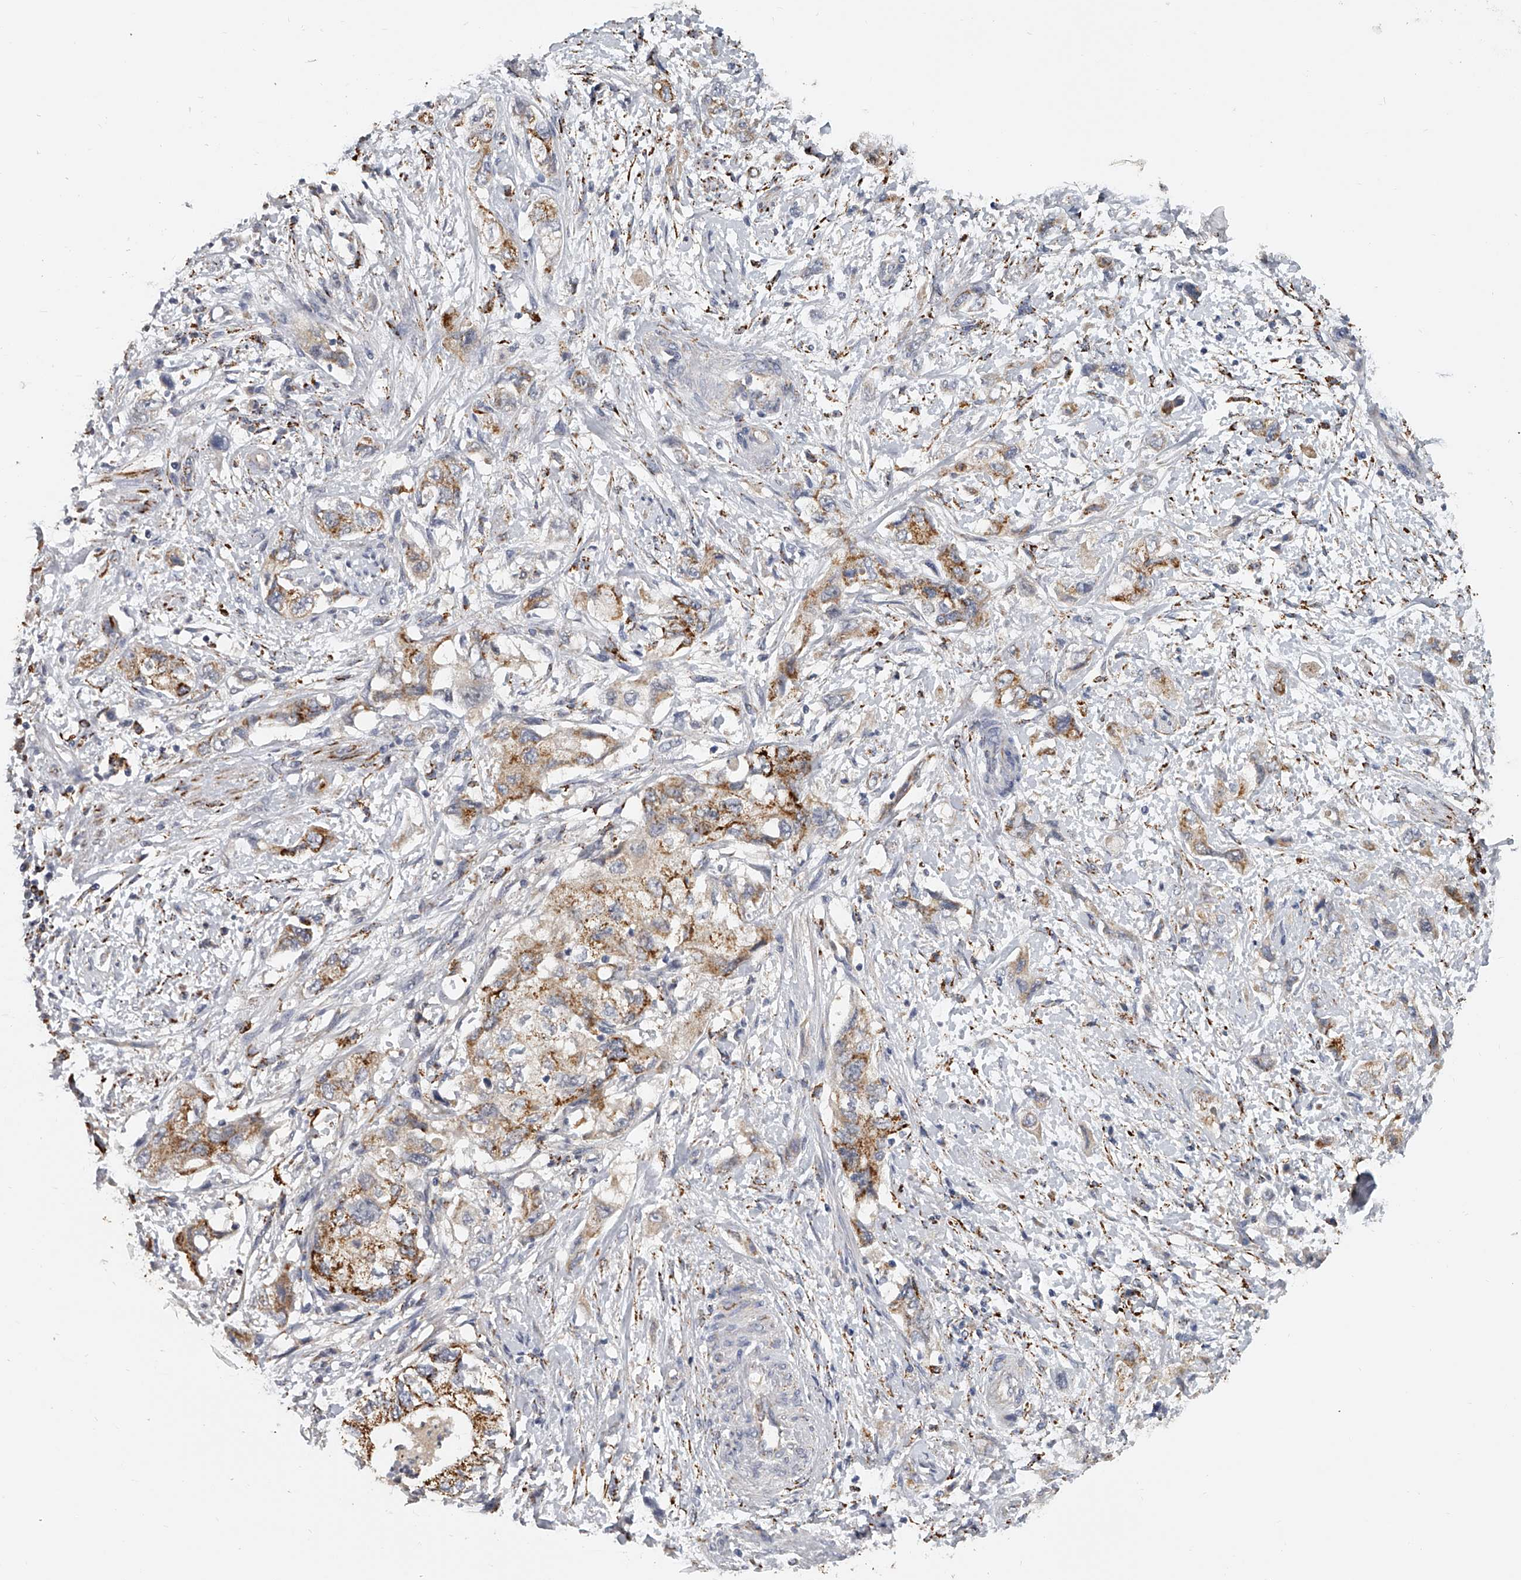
{"staining": {"intensity": "strong", "quantity": "25%-75%", "location": "cytoplasmic/membranous"}, "tissue": "pancreatic cancer", "cell_type": "Tumor cells", "image_type": "cancer", "snomed": [{"axis": "morphology", "description": "Adenocarcinoma, NOS"}, {"axis": "topography", "description": "Pancreas"}], "caption": "Immunohistochemical staining of pancreatic cancer (adenocarcinoma) exhibits strong cytoplasmic/membranous protein staining in approximately 25%-75% of tumor cells. Using DAB (brown) and hematoxylin (blue) stains, captured at high magnification using brightfield microscopy.", "gene": "KLHL7", "patient": {"sex": "female", "age": 73}}